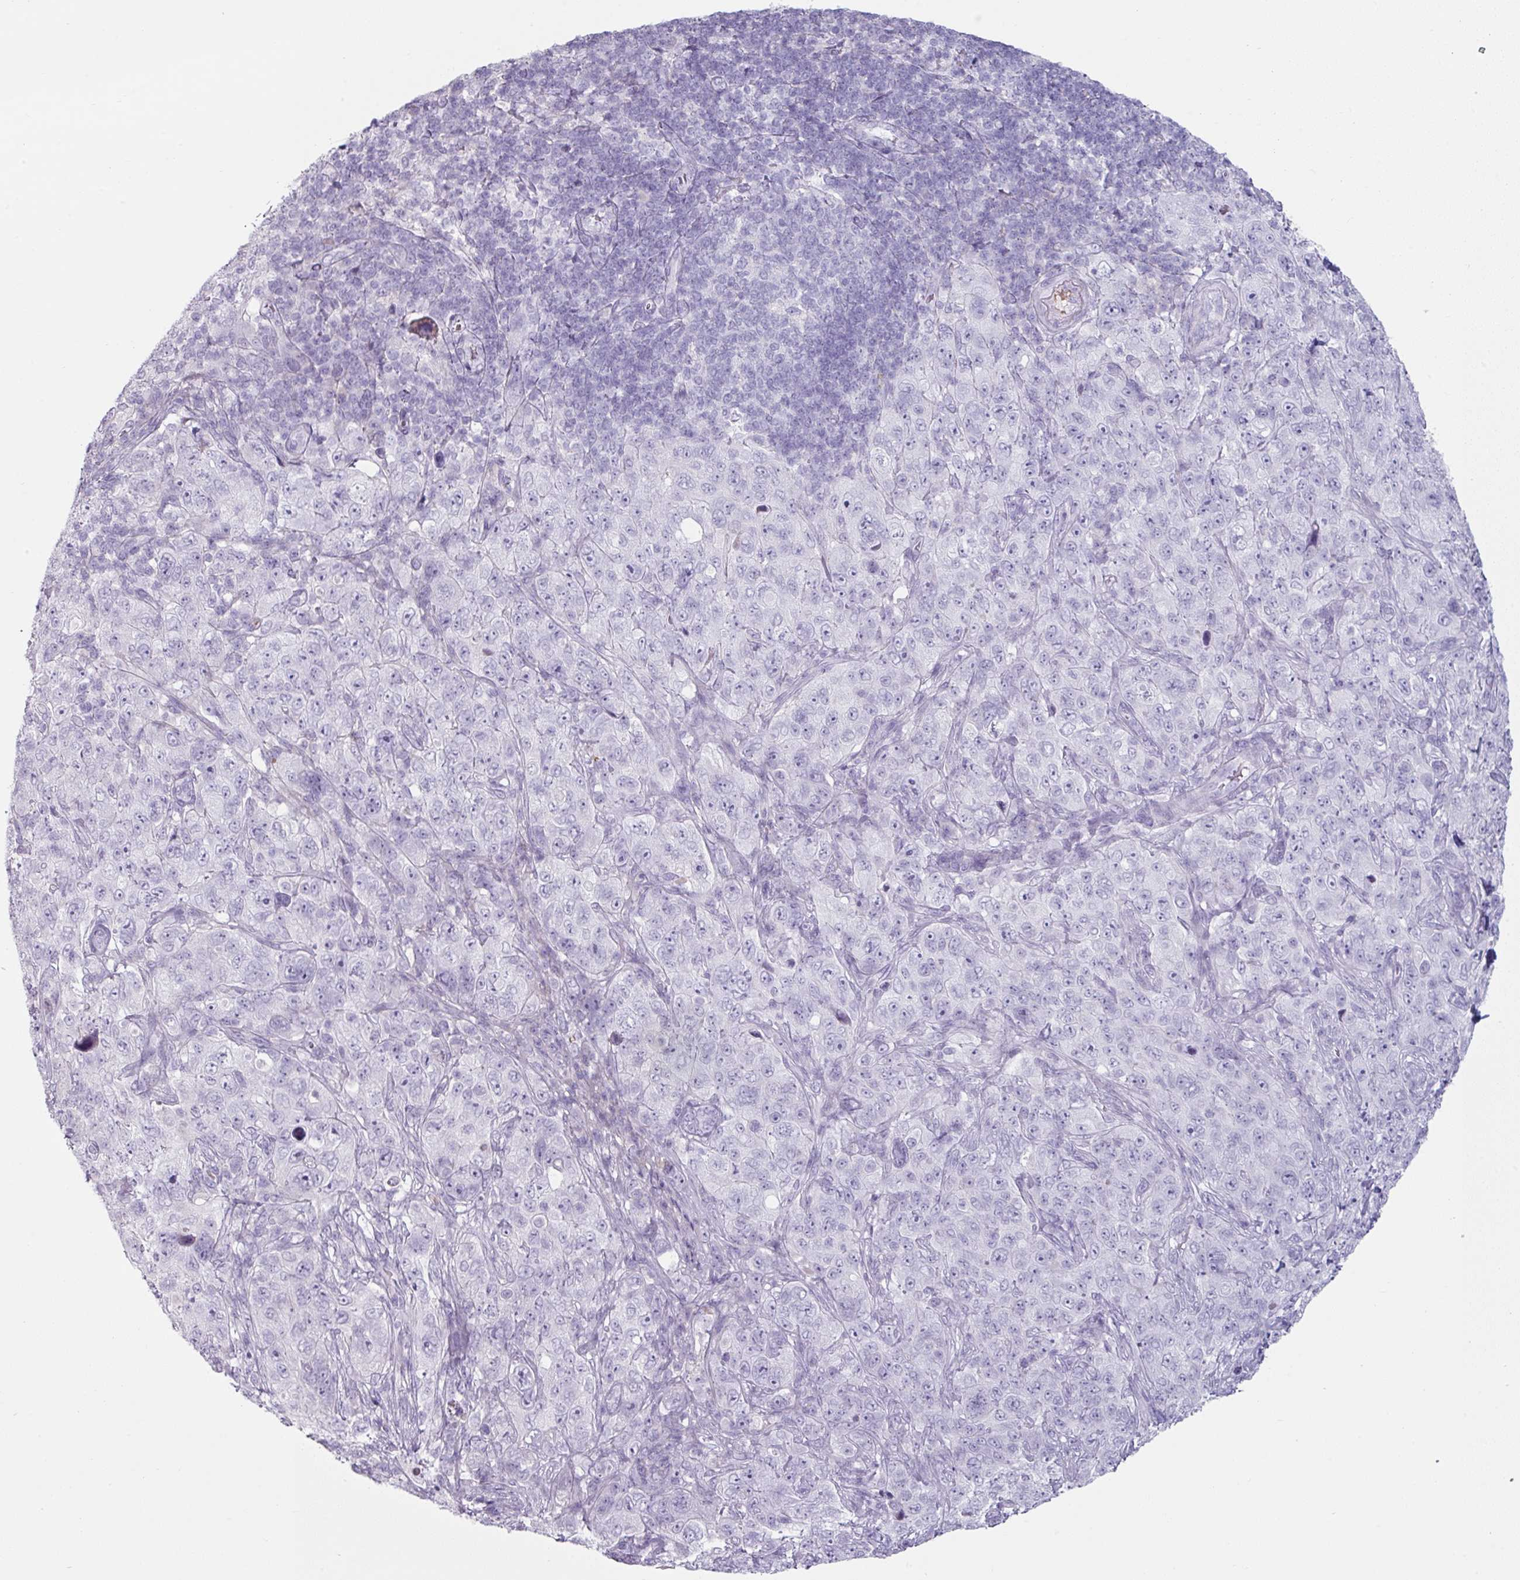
{"staining": {"intensity": "negative", "quantity": "none", "location": "none"}, "tissue": "pancreatic cancer", "cell_type": "Tumor cells", "image_type": "cancer", "snomed": [{"axis": "morphology", "description": "Adenocarcinoma, NOS"}, {"axis": "topography", "description": "Pancreas"}], "caption": "The histopathology image shows no staining of tumor cells in adenocarcinoma (pancreatic).", "gene": "CLCA1", "patient": {"sex": "male", "age": 68}}